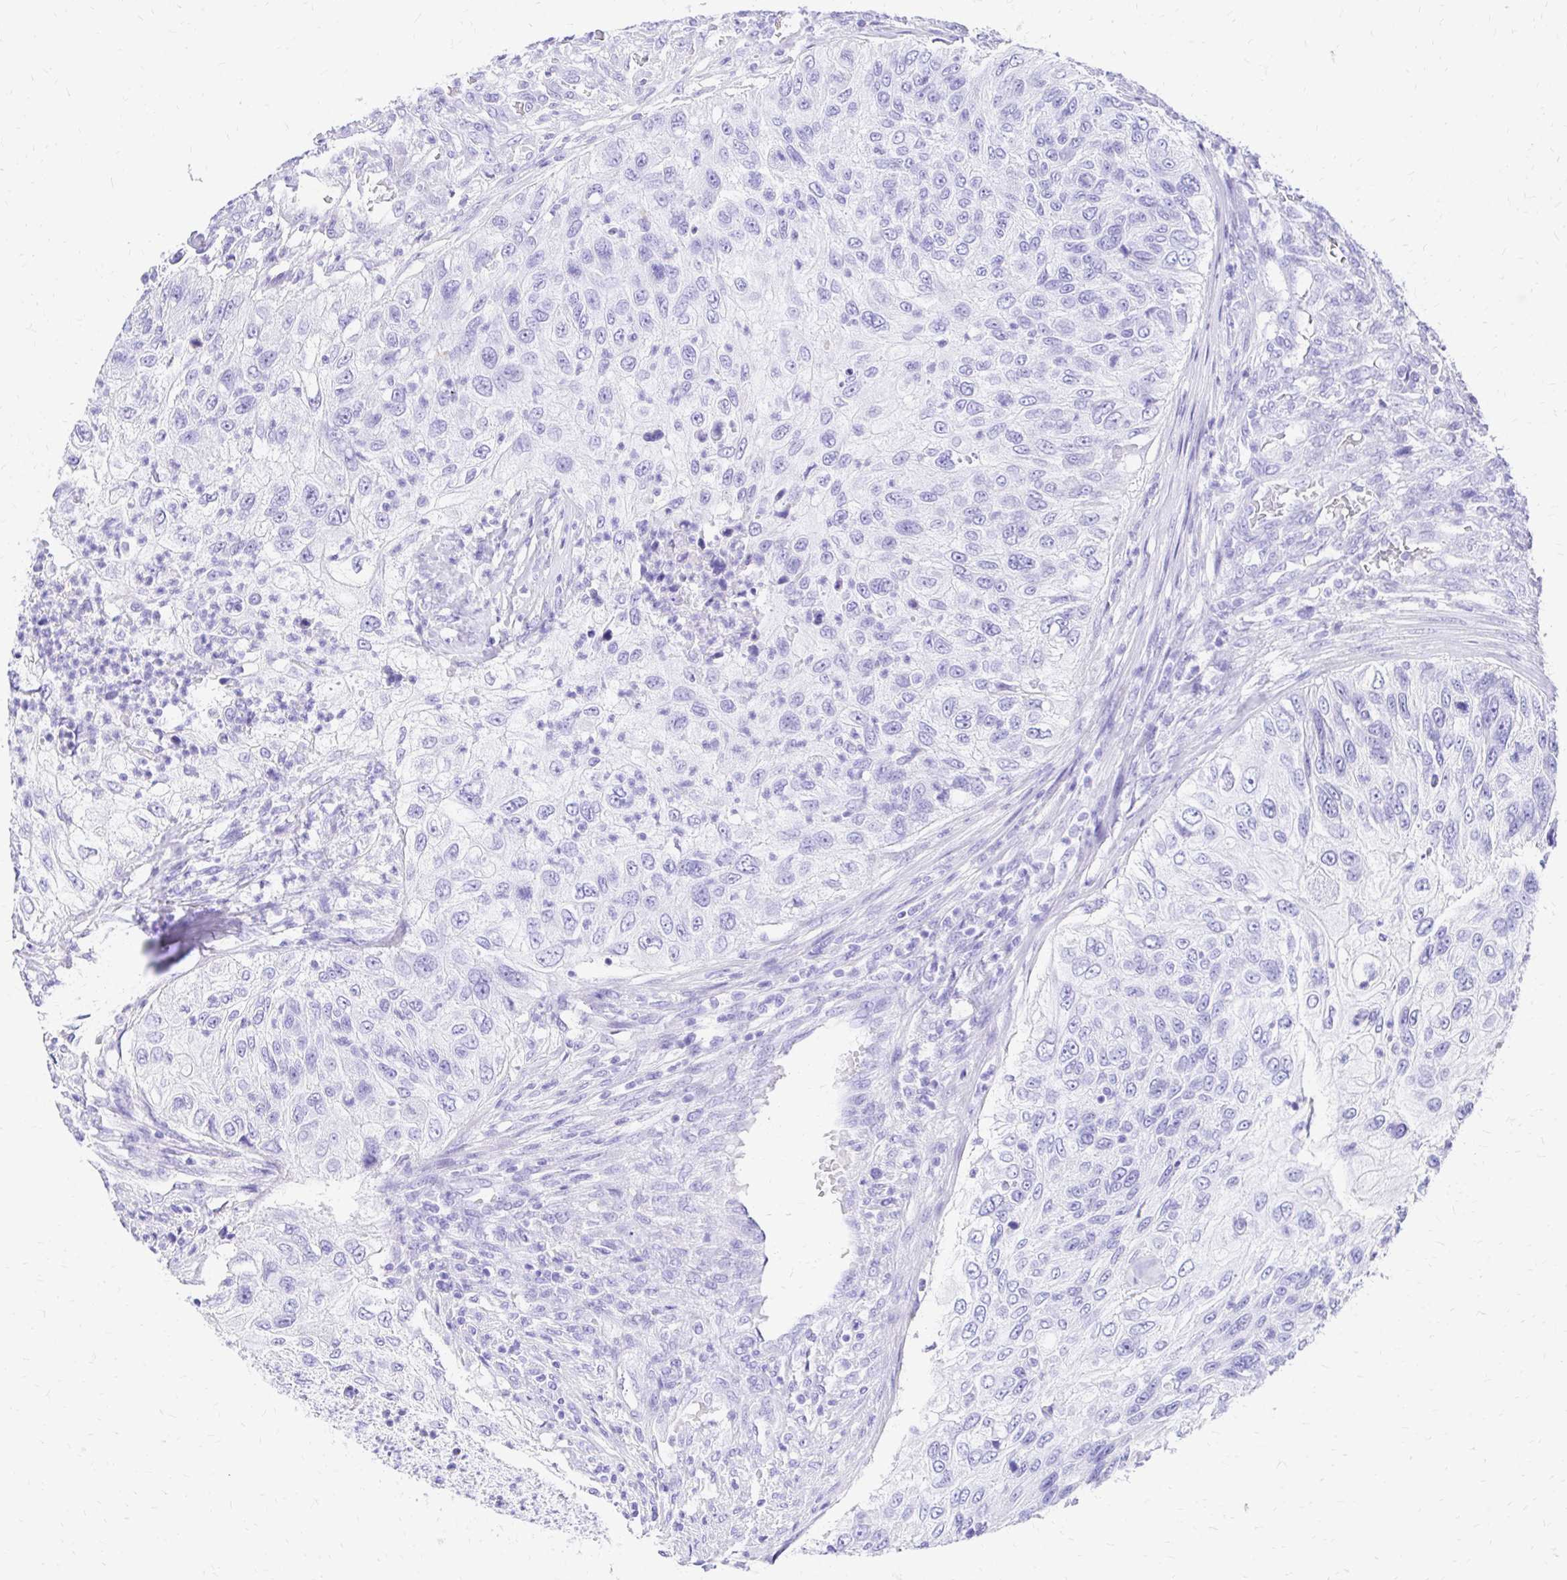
{"staining": {"intensity": "negative", "quantity": "none", "location": "none"}, "tissue": "urothelial cancer", "cell_type": "Tumor cells", "image_type": "cancer", "snomed": [{"axis": "morphology", "description": "Urothelial carcinoma, High grade"}, {"axis": "topography", "description": "Urinary bladder"}], "caption": "Tumor cells show no significant protein staining in urothelial carcinoma (high-grade). Nuclei are stained in blue.", "gene": "S100G", "patient": {"sex": "female", "age": 60}}